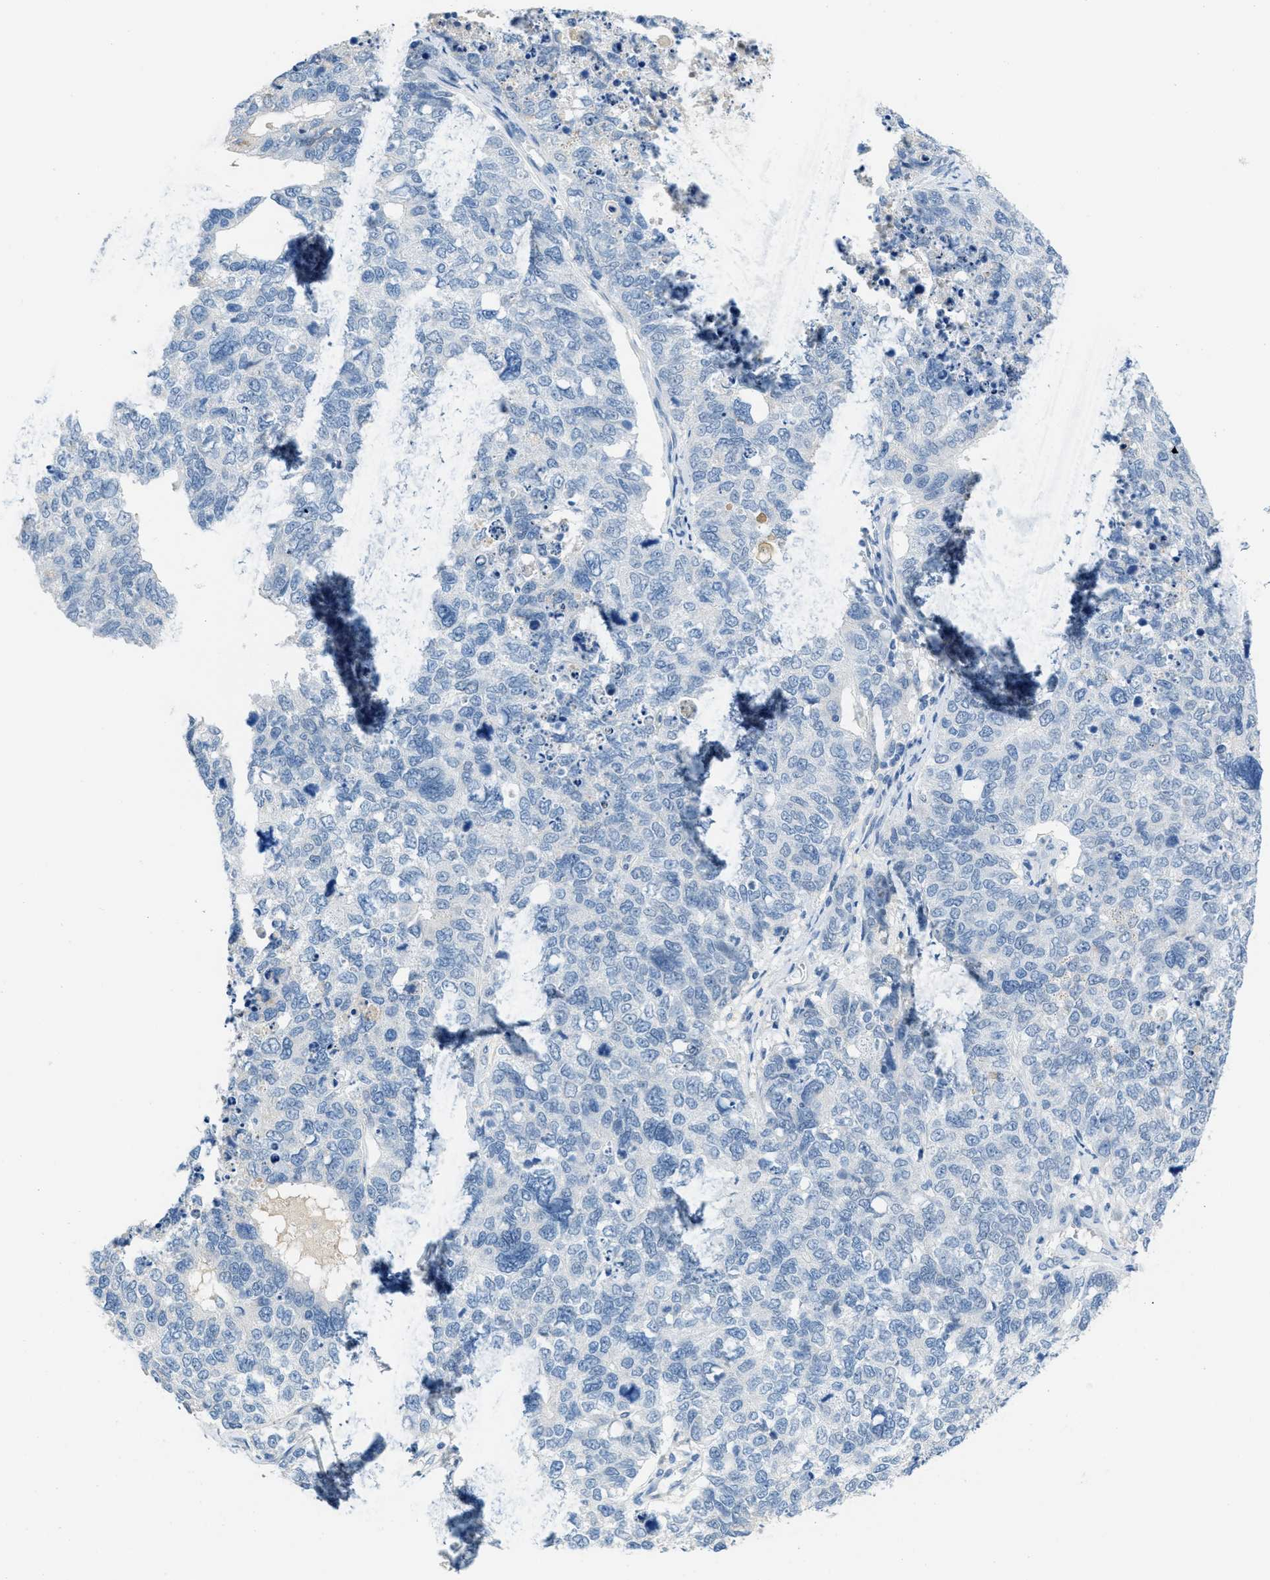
{"staining": {"intensity": "negative", "quantity": "none", "location": "none"}, "tissue": "cervical cancer", "cell_type": "Tumor cells", "image_type": "cancer", "snomed": [{"axis": "morphology", "description": "Squamous cell carcinoma, NOS"}, {"axis": "topography", "description": "Cervix"}], "caption": "The image shows no significant expression in tumor cells of cervical cancer (squamous cell carcinoma).", "gene": "HSF2", "patient": {"sex": "female", "age": 63}}